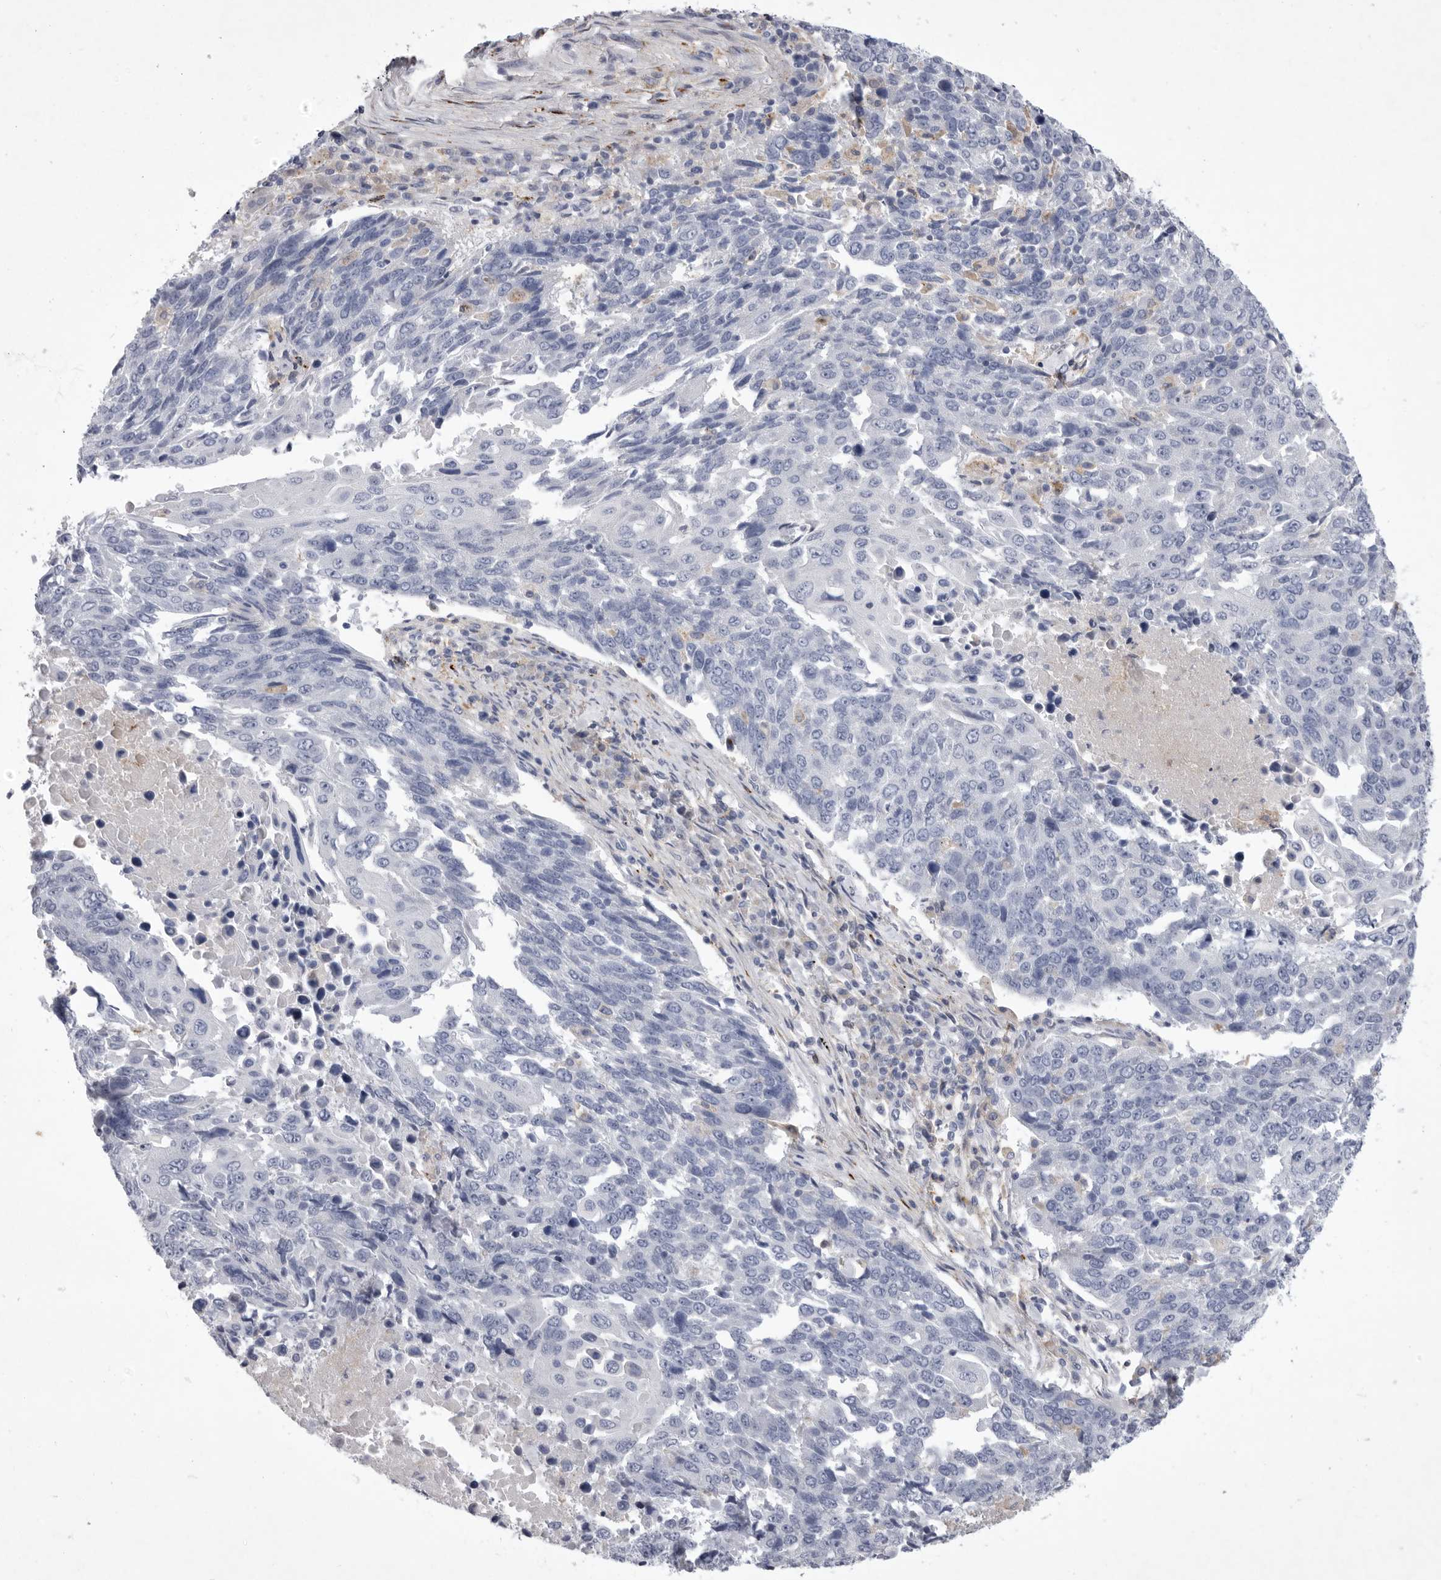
{"staining": {"intensity": "negative", "quantity": "none", "location": "none"}, "tissue": "lung cancer", "cell_type": "Tumor cells", "image_type": "cancer", "snomed": [{"axis": "morphology", "description": "Squamous cell carcinoma, NOS"}, {"axis": "topography", "description": "Lung"}], "caption": "An immunohistochemistry (IHC) image of lung cancer (squamous cell carcinoma) is shown. There is no staining in tumor cells of lung cancer (squamous cell carcinoma).", "gene": "SIGLEC10", "patient": {"sex": "male", "age": 66}}